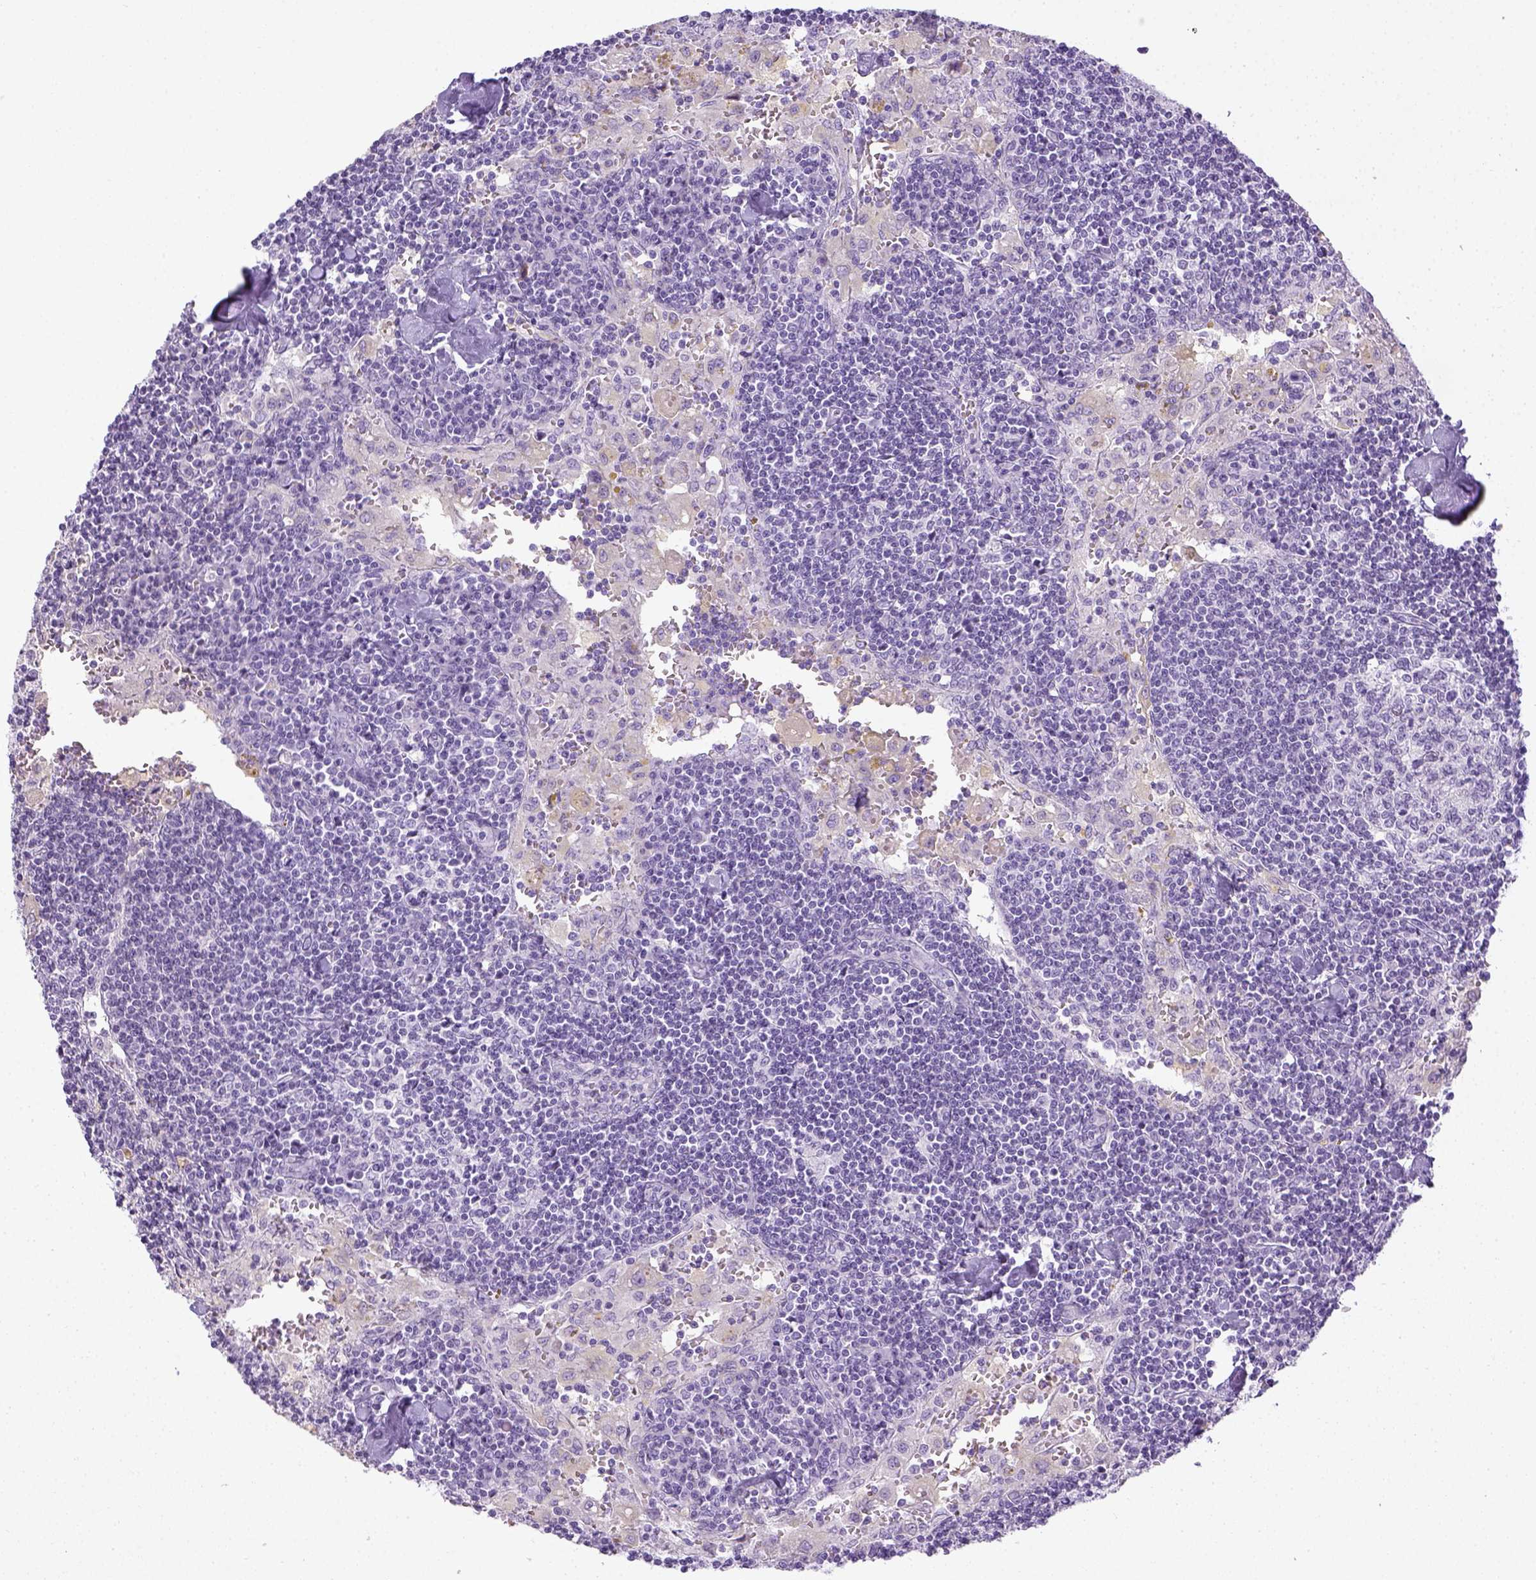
{"staining": {"intensity": "negative", "quantity": "none", "location": "none"}, "tissue": "lymph node", "cell_type": "Germinal center cells", "image_type": "normal", "snomed": [{"axis": "morphology", "description": "Normal tissue, NOS"}, {"axis": "topography", "description": "Lymph node"}], "caption": "This is an immunohistochemistry (IHC) photomicrograph of normal human lymph node. There is no positivity in germinal center cells.", "gene": "LGSN", "patient": {"sex": "male", "age": 55}}